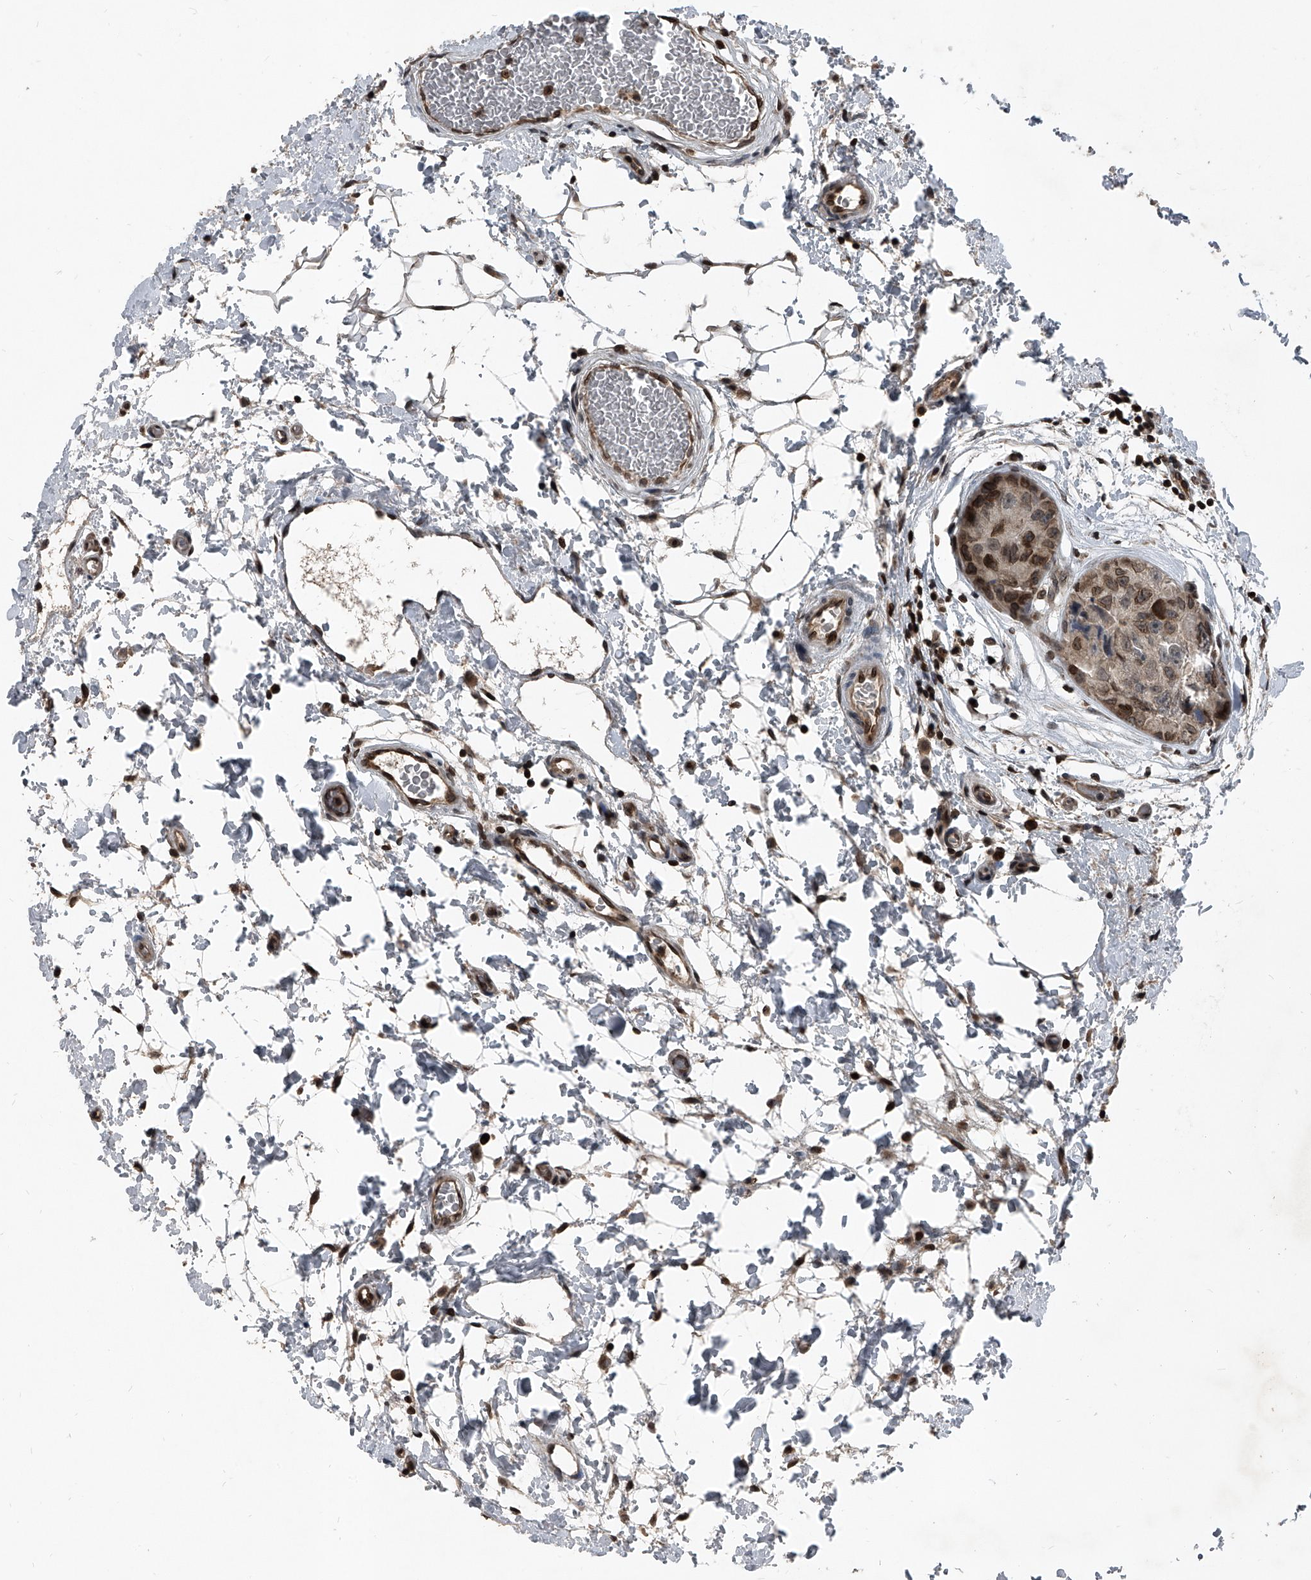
{"staining": {"intensity": "moderate", "quantity": ">75%", "location": "nuclear"}, "tissue": "breast cancer", "cell_type": "Tumor cells", "image_type": "cancer", "snomed": [{"axis": "morphology", "description": "Duct carcinoma"}, {"axis": "topography", "description": "Breast"}], "caption": "Breast infiltrating ductal carcinoma stained for a protein (brown) demonstrates moderate nuclear positive positivity in about >75% of tumor cells.", "gene": "PHF20", "patient": {"sex": "female", "age": 62}}